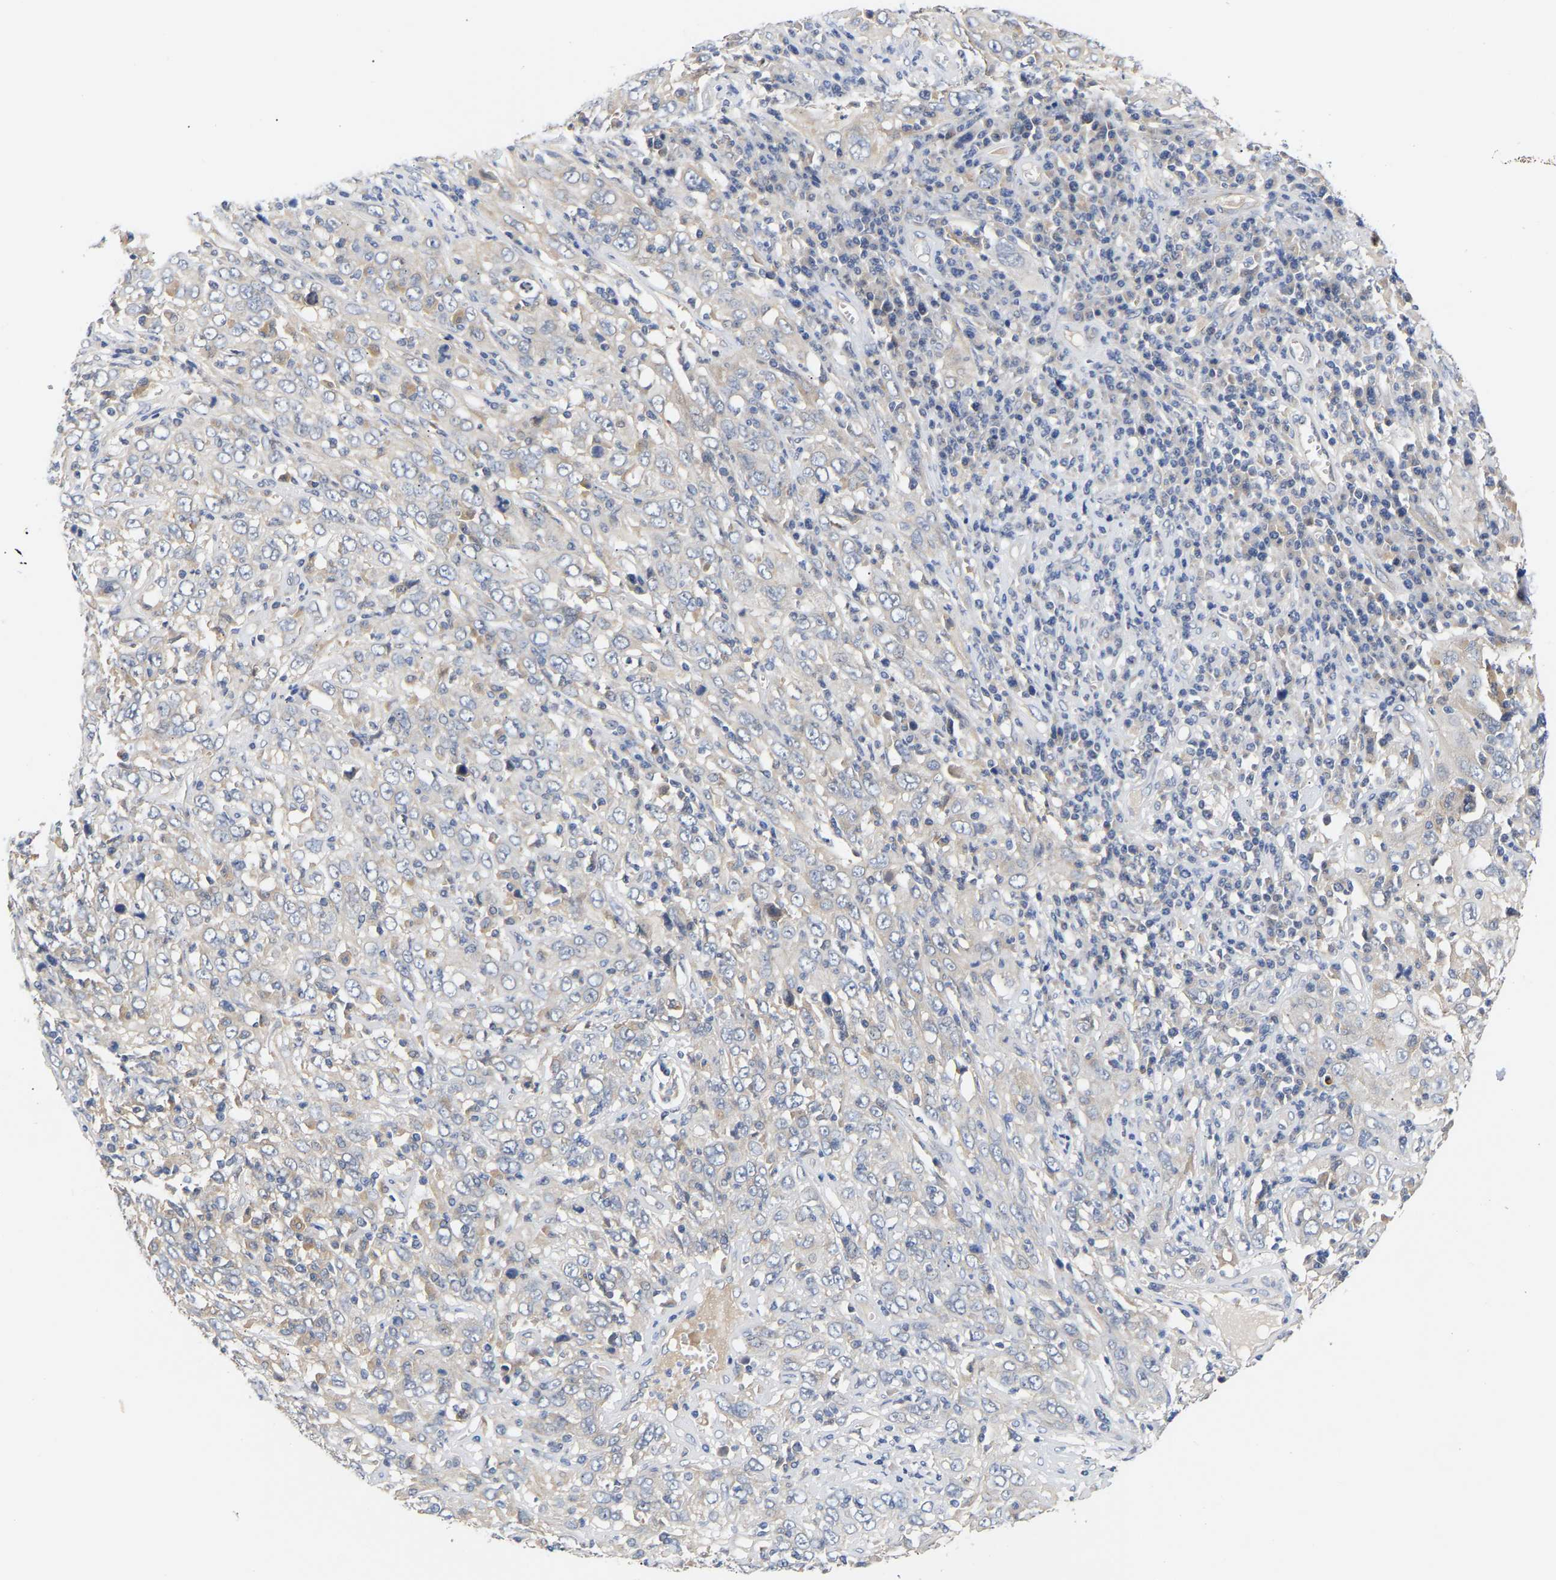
{"staining": {"intensity": "negative", "quantity": "none", "location": "none"}, "tissue": "cervical cancer", "cell_type": "Tumor cells", "image_type": "cancer", "snomed": [{"axis": "morphology", "description": "Squamous cell carcinoma, NOS"}, {"axis": "topography", "description": "Cervix"}], "caption": "Tumor cells are negative for brown protein staining in cervical cancer (squamous cell carcinoma). The staining was performed using DAB to visualize the protein expression in brown, while the nuclei were stained in blue with hematoxylin (Magnification: 20x).", "gene": "KASH5", "patient": {"sex": "female", "age": 46}}